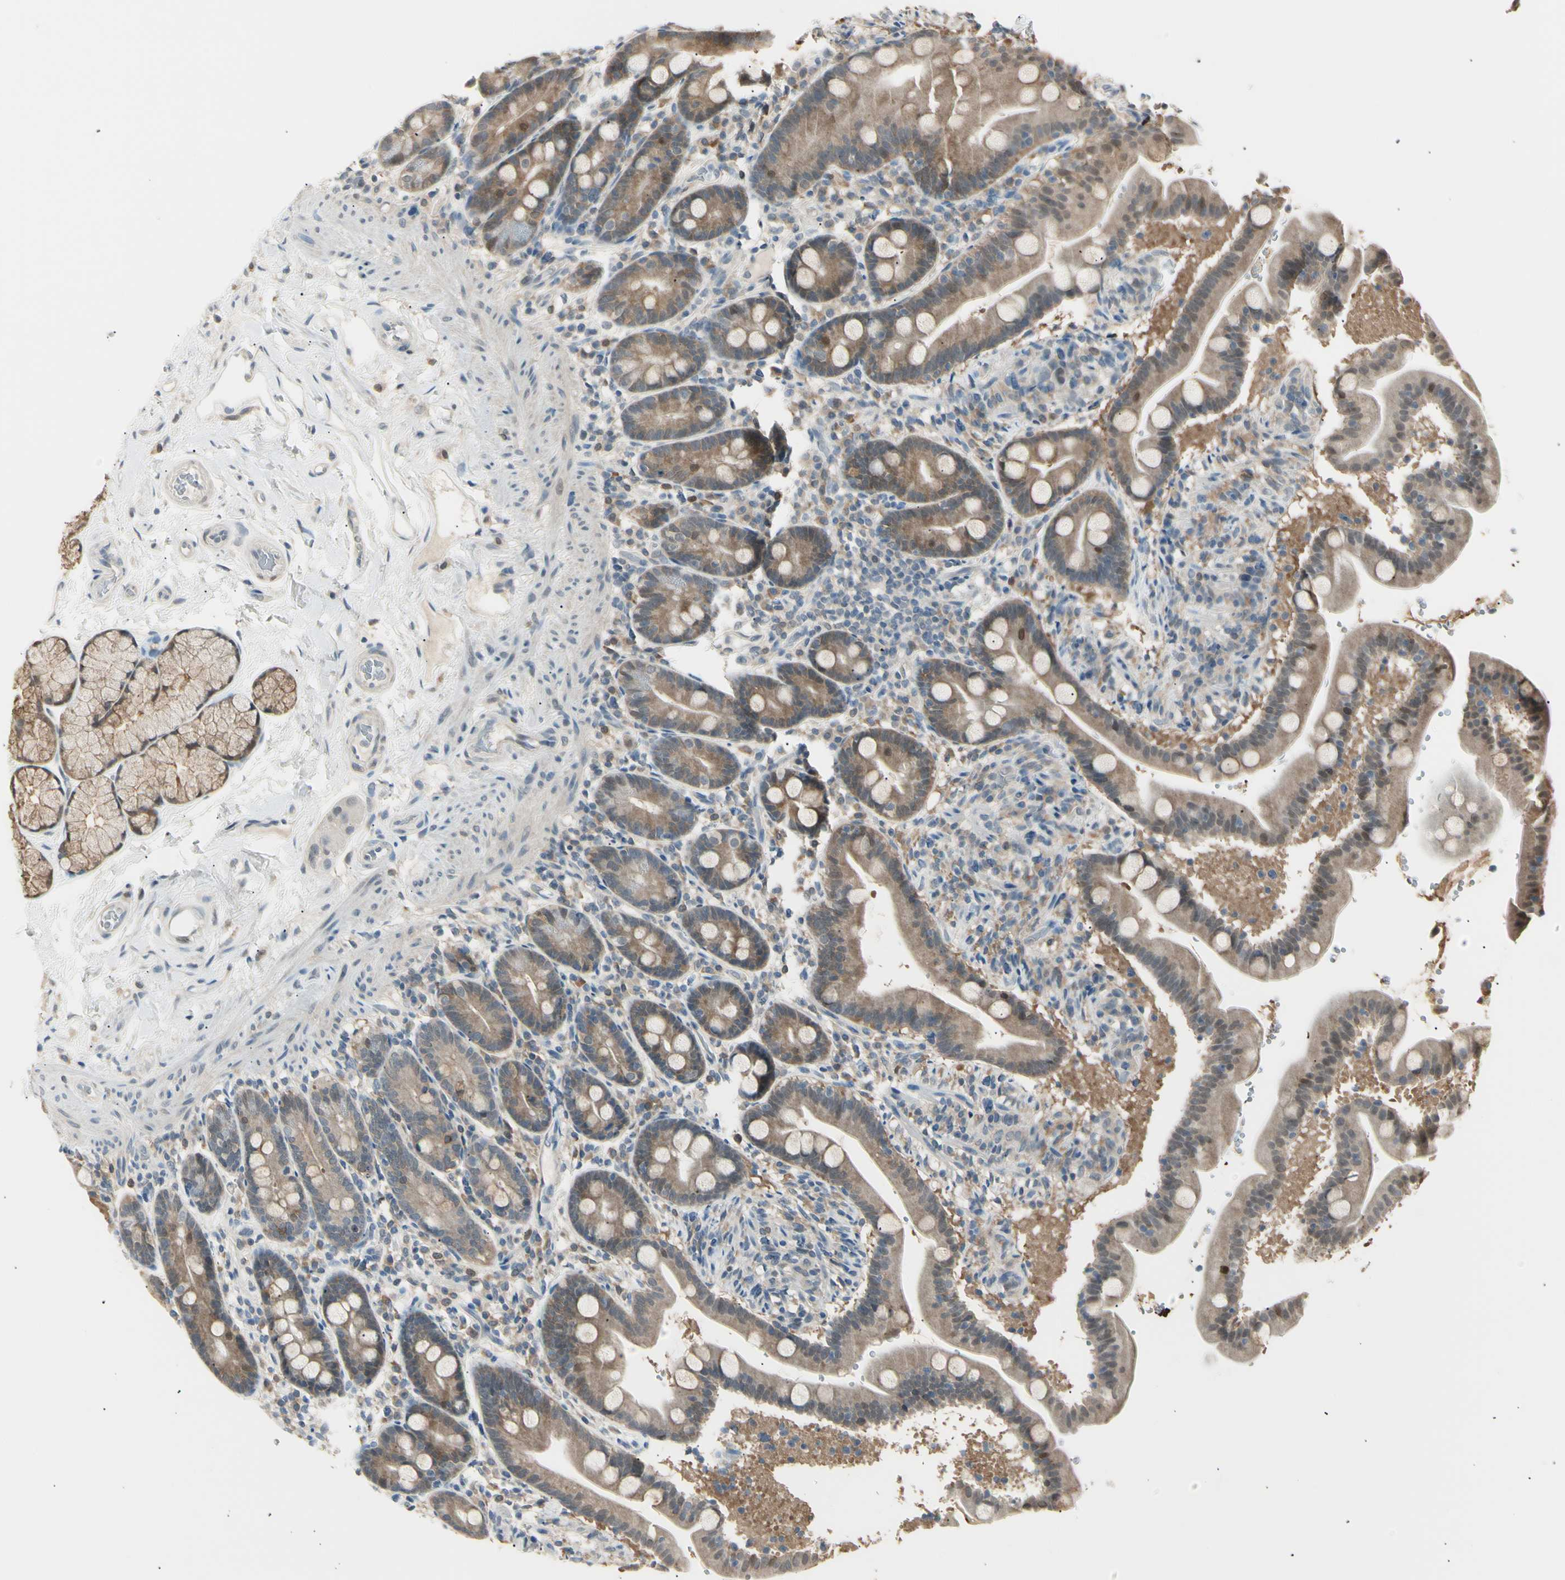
{"staining": {"intensity": "moderate", "quantity": ">75%", "location": "cytoplasmic/membranous"}, "tissue": "duodenum", "cell_type": "Glandular cells", "image_type": "normal", "snomed": [{"axis": "morphology", "description": "Normal tissue, NOS"}, {"axis": "topography", "description": "Duodenum"}], "caption": "Protein staining demonstrates moderate cytoplasmic/membranous expression in approximately >75% of glandular cells in benign duodenum. Using DAB (3,3'-diaminobenzidine) (brown) and hematoxylin (blue) stains, captured at high magnification using brightfield microscopy.", "gene": "LHPP", "patient": {"sex": "male", "age": 54}}